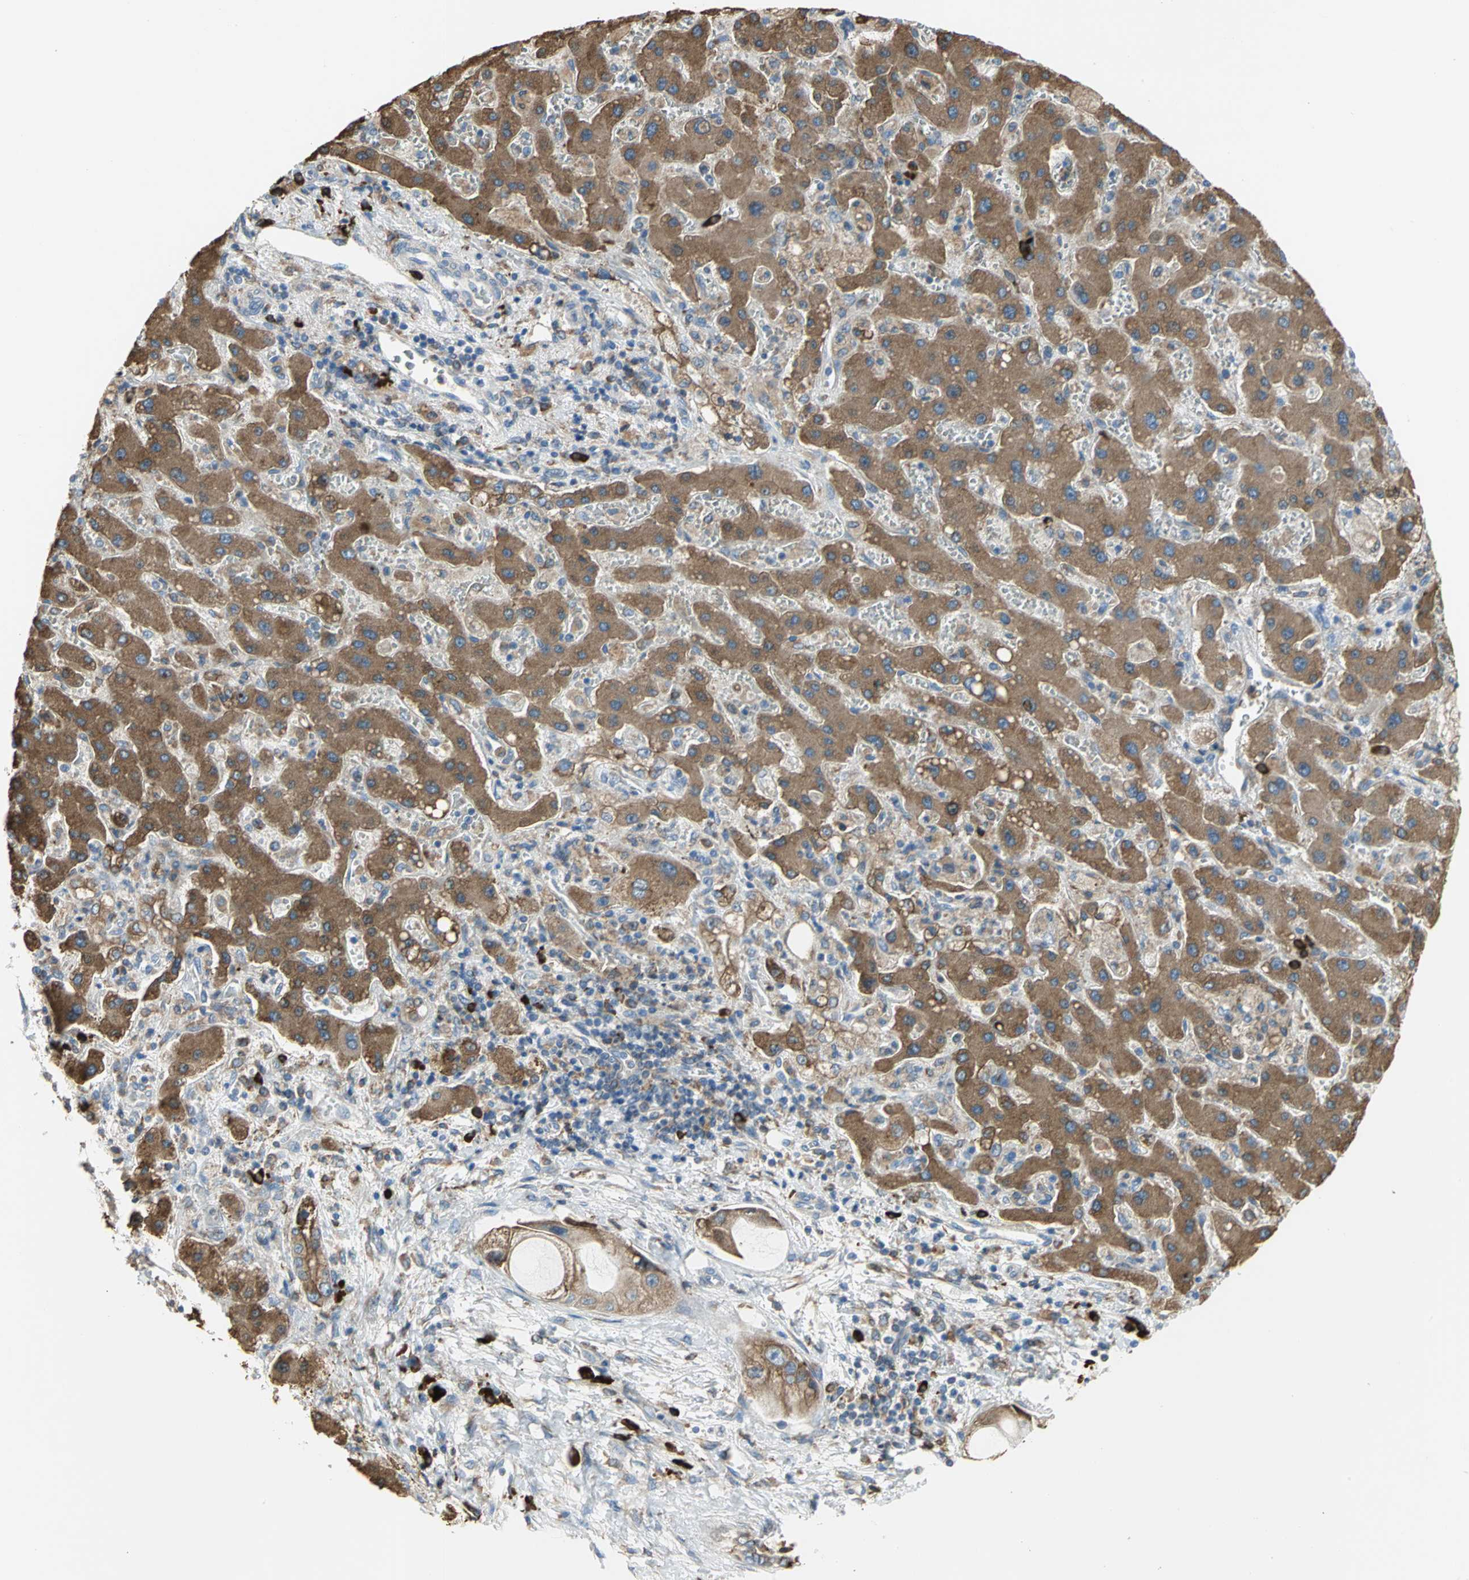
{"staining": {"intensity": "strong", "quantity": ">75%", "location": "cytoplasmic/membranous"}, "tissue": "liver cancer", "cell_type": "Tumor cells", "image_type": "cancer", "snomed": [{"axis": "morphology", "description": "Cholangiocarcinoma"}, {"axis": "topography", "description": "Liver"}], "caption": "A photomicrograph showing strong cytoplasmic/membranous positivity in about >75% of tumor cells in liver cancer (cholangiocarcinoma), as visualized by brown immunohistochemical staining.", "gene": "SDF2L1", "patient": {"sex": "male", "age": 50}}